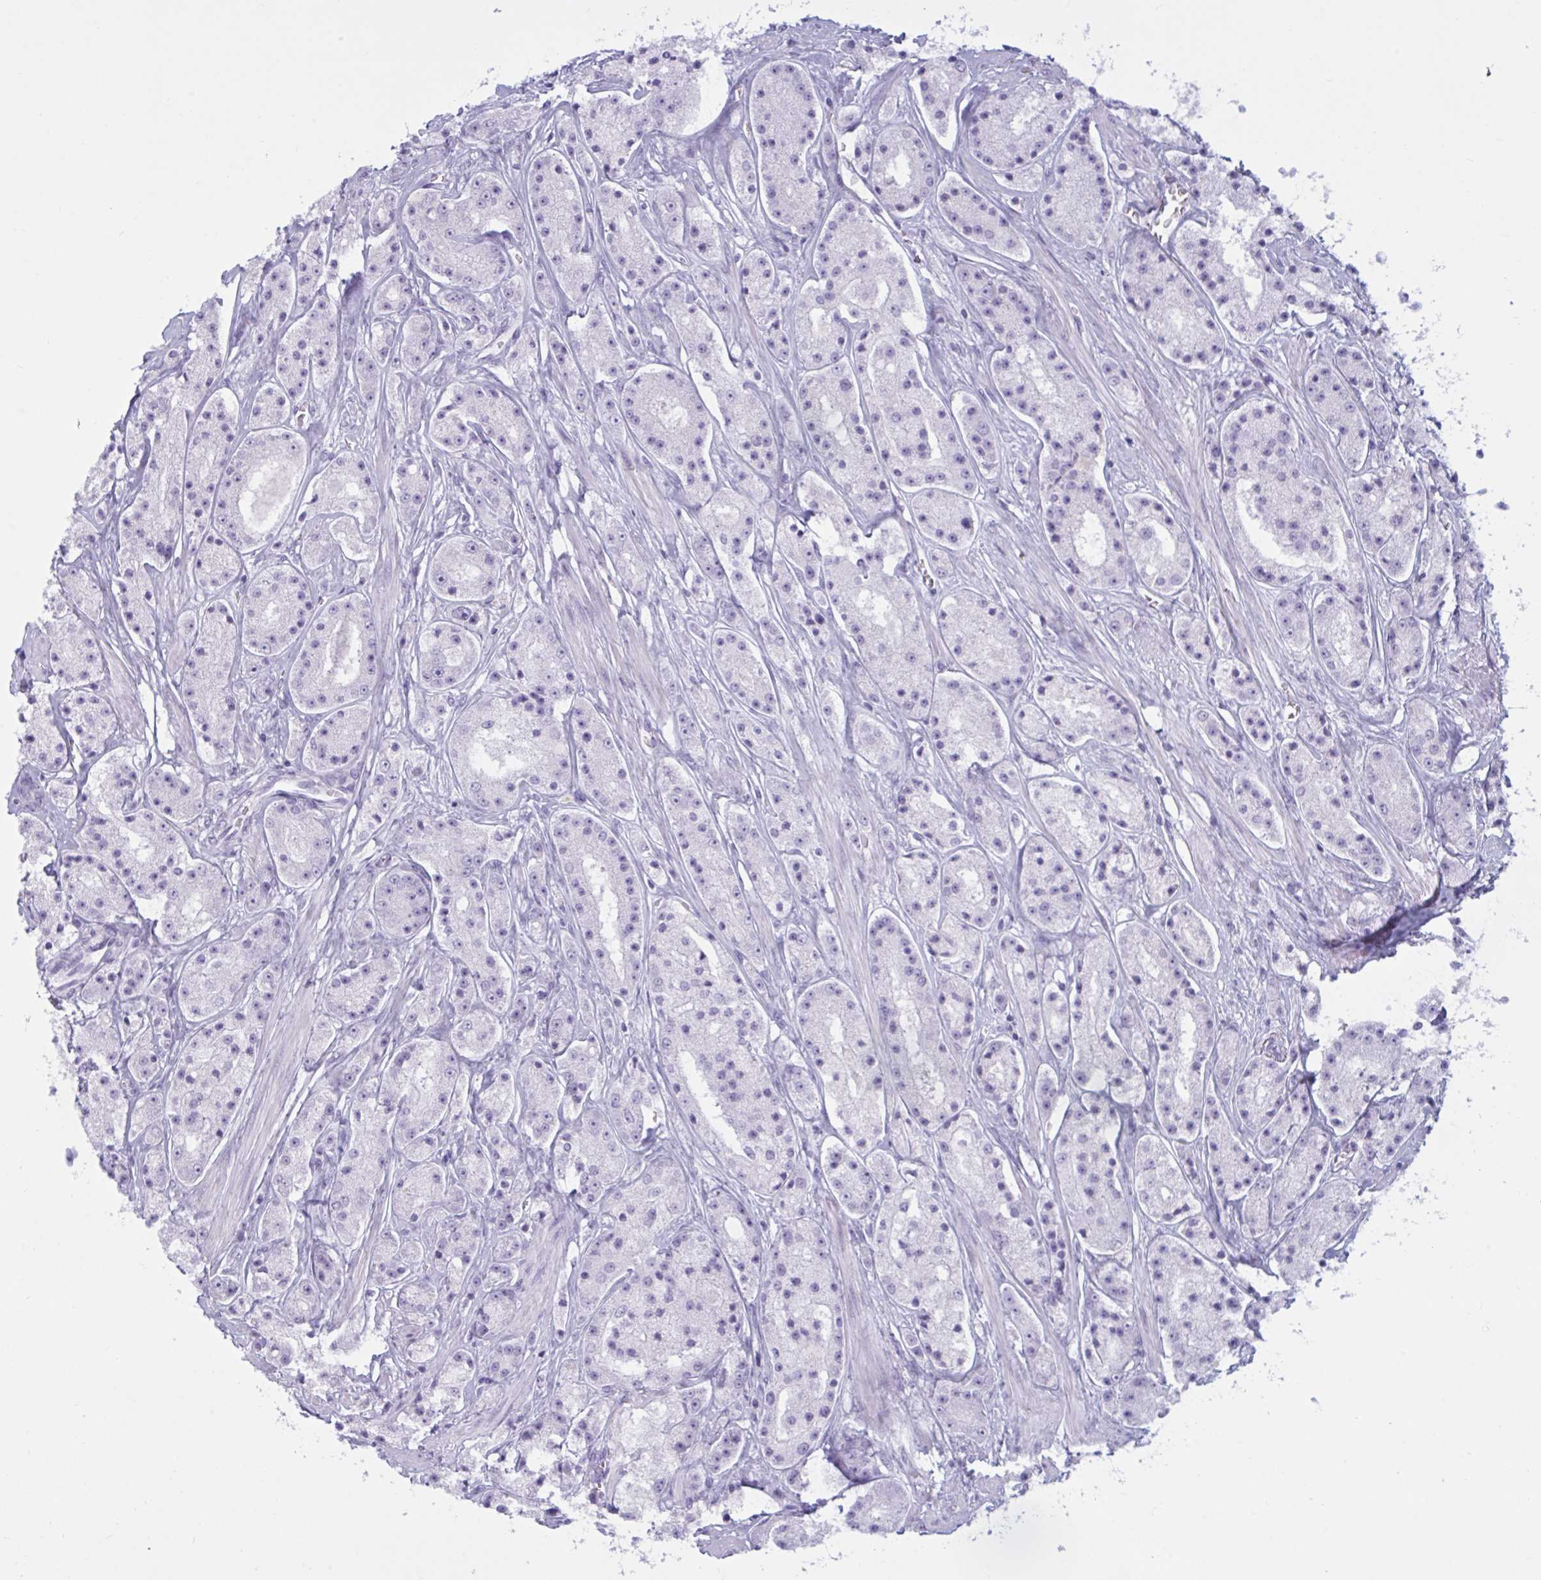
{"staining": {"intensity": "negative", "quantity": "none", "location": "none"}, "tissue": "prostate cancer", "cell_type": "Tumor cells", "image_type": "cancer", "snomed": [{"axis": "morphology", "description": "Adenocarcinoma, High grade"}, {"axis": "topography", "description": "Prostate"}], "caption": "Human high-grade adenocarcinoma (prostate) stained for a protein using IHC shows no staining in tumor cells.", "gene": "BBS10", "patient": {"sex": "male", "age": 67}}